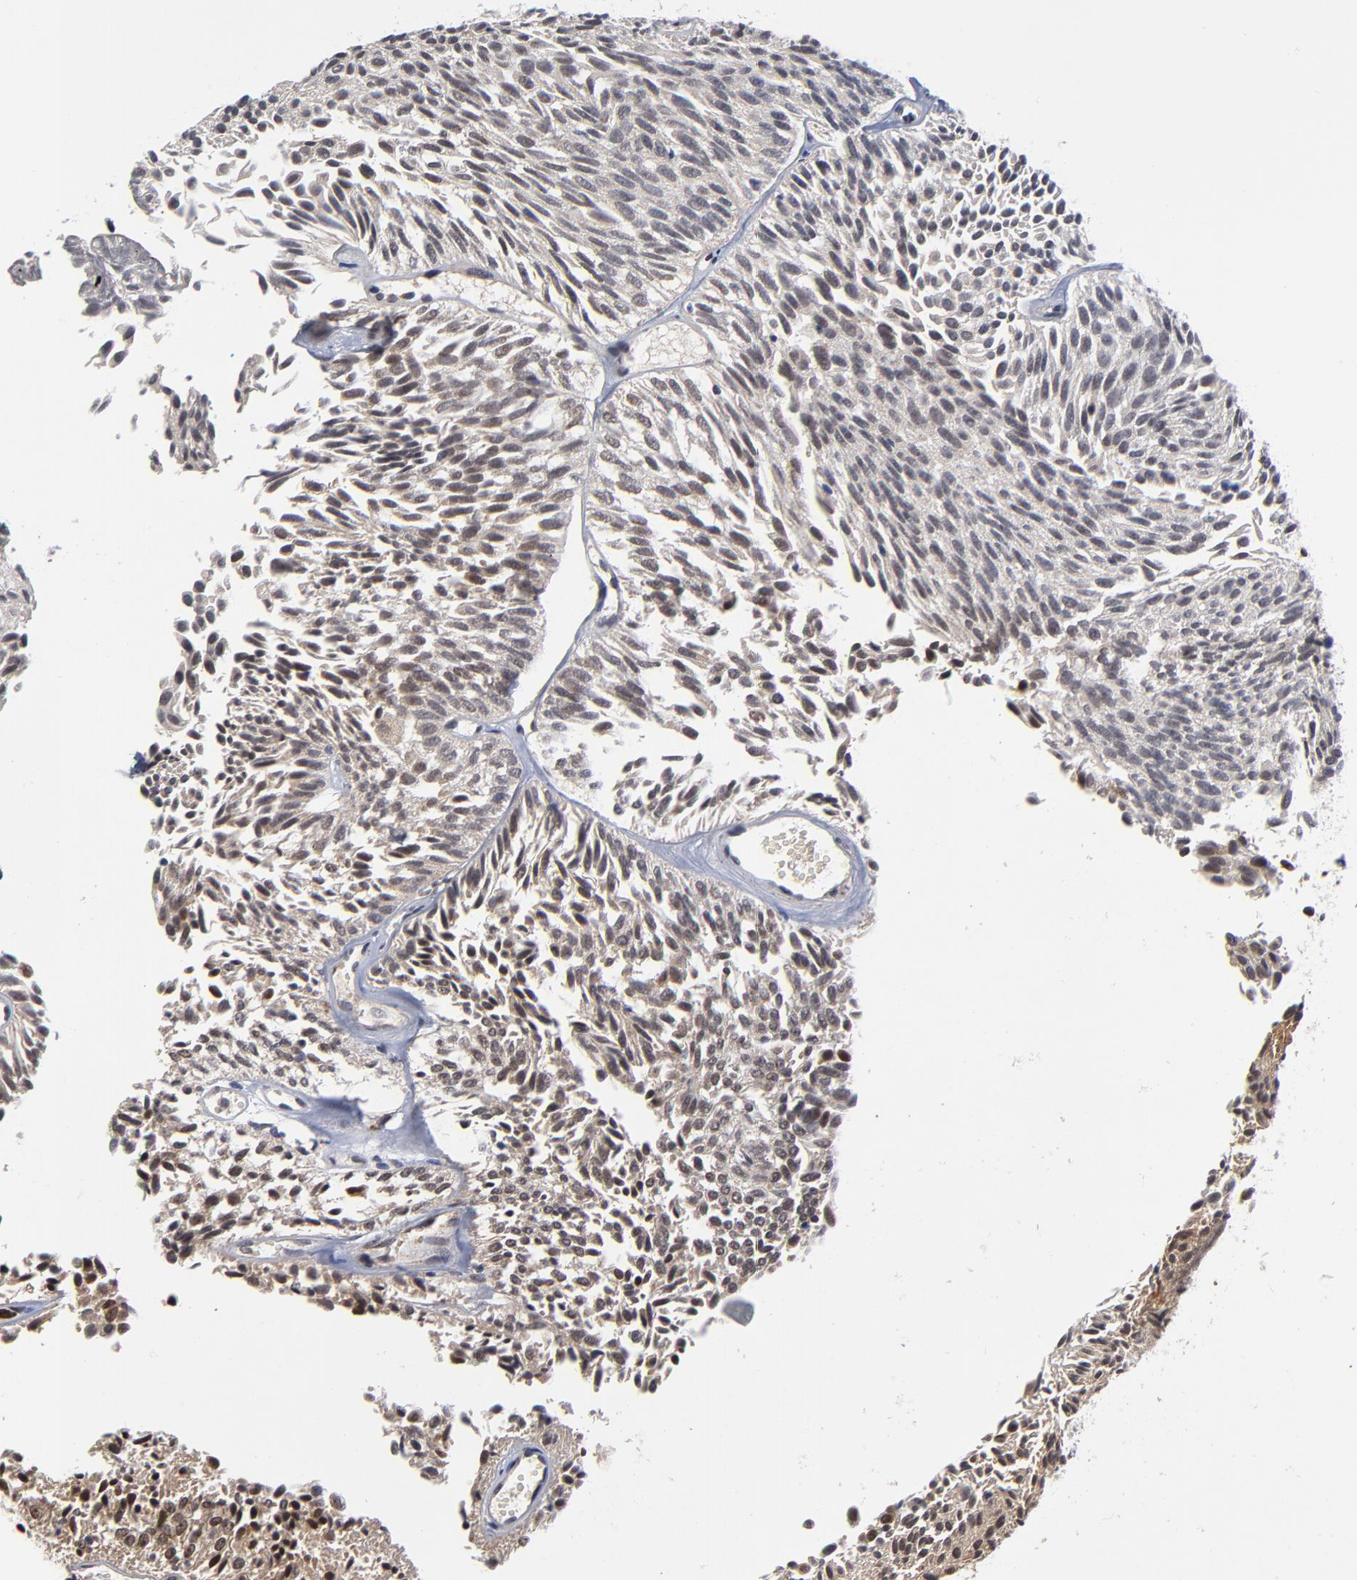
{"staining": {"intensity": "weak", "quantity": ">75%", "location": "nuclear"}, "tissue": "urothelial cancer", "cell_type": "Tumor cells", "image_type": "cancer", "snomed": [{"axis": "morphology", "description": "Urothelial carcinoma, Low grade"}, {"axis": "topography", "description": "Urinary bladder"}], "caption": "IHC staining of low-grade urothelial carcinoma, which shows low levels of weak nuclear positivity in about >75% of tumor cells indicating weak nuclear protein staining. The staining was performed using DAB (3,3'-diaminobenzidine) (brown) for protein detection and nuclei were counterstained in hematoxylin (blue).", "gene": "ZNF419", "patient": {"sex": "male", "age": 76}}